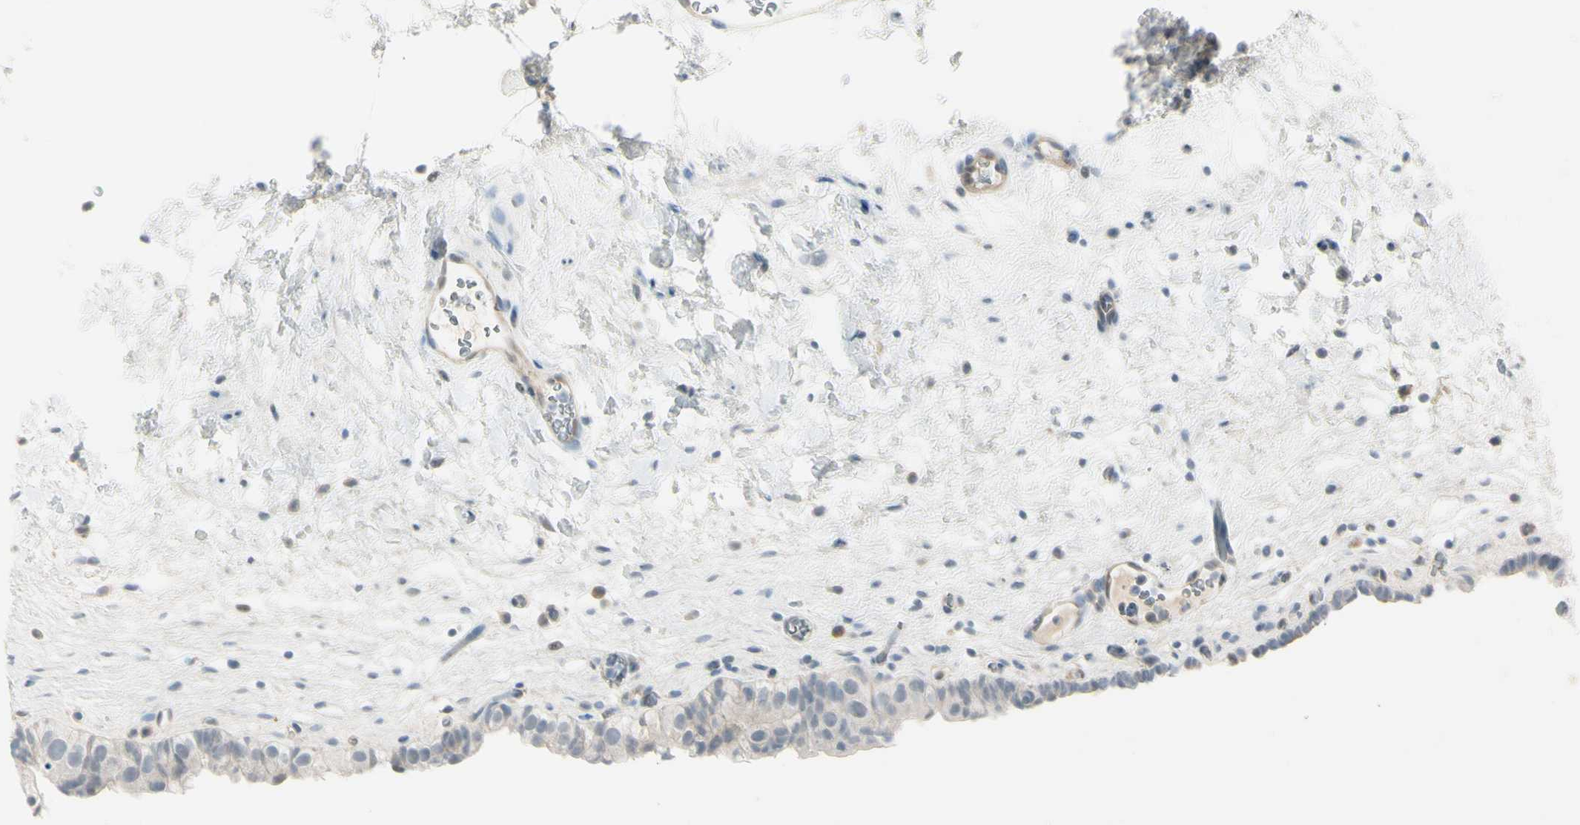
{"staining": {"intensity": "negative", "quantity": "none", "location": "none"}, "tissue": "urinary bladder", "cell_type": "Urothelial cells", "image_type": "normal", "snomed": [{"axis": "morphology", "description": "Normal tissue, NOS"}, {"axis": "topography", "description": "Urinary bladder"}], "caption": "Immunohistochemical staining of normal human urinary bladder shows no significant staining in urothelial cells. Nuclei are stained in blue.", "gene": "ASB9", "patient": {"sex": "female", "age": 64}}